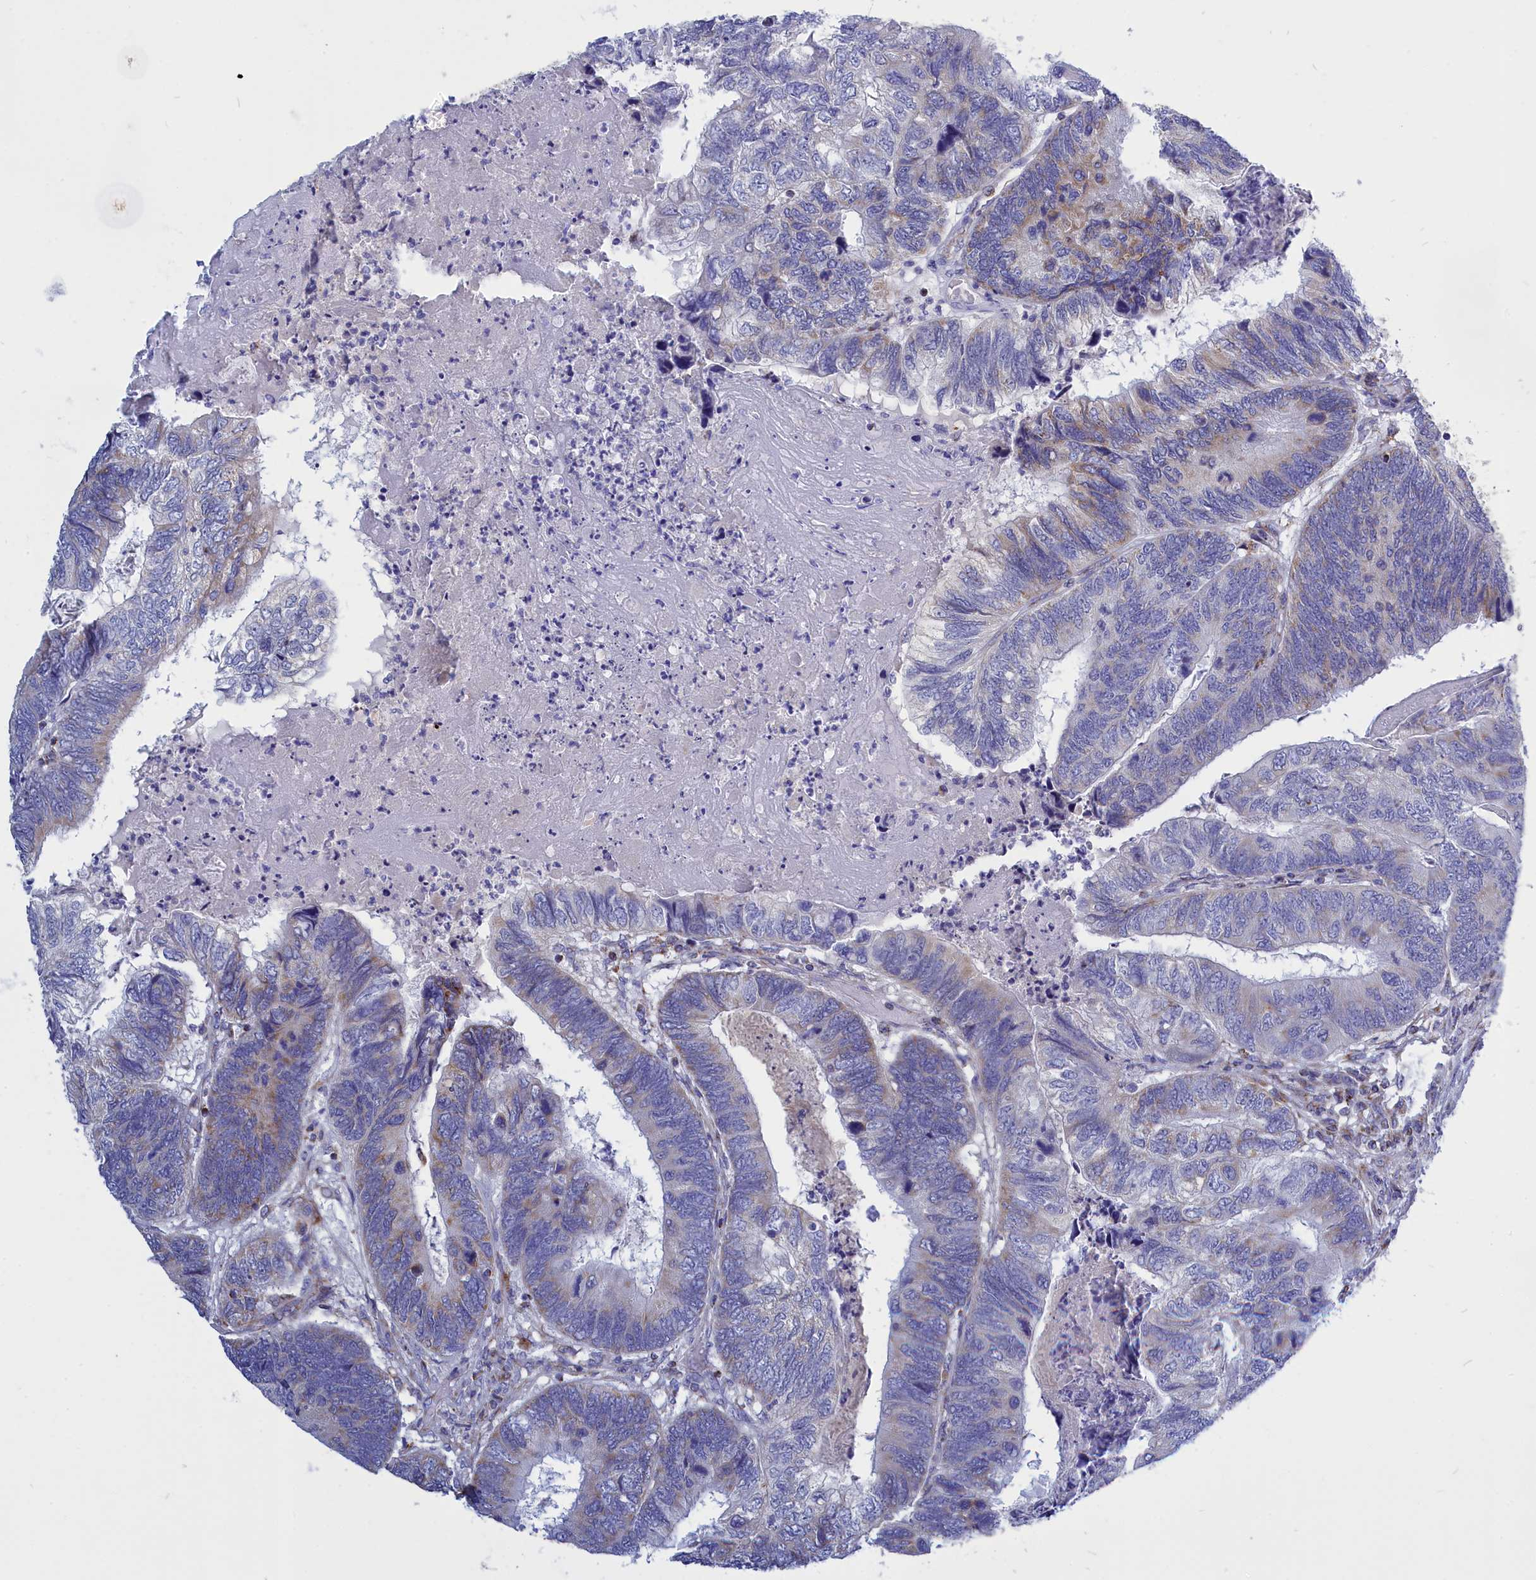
{"staining": {"intensity": "moderate", "quantity": "<25%", "location": "cytoplasmic/membranous"}, "tissue": "colorectal cancer", "cell_type": "Tumor cells", "image_type": "cancer", "snomed": [{"axis": "morphology", "description": "Adenocarcinoma, NOS"}, {"axis": "topography", "description": "Colon"}], "caption": "Colorectal cancer (adenocarcinoma) stained for a protein (brown) reveals moderate cytoplasmic/membranous positive expression in about <25% of tumor cells.", "gene": "CCRL2", "patient": {"sex": "female", "age": 67}}